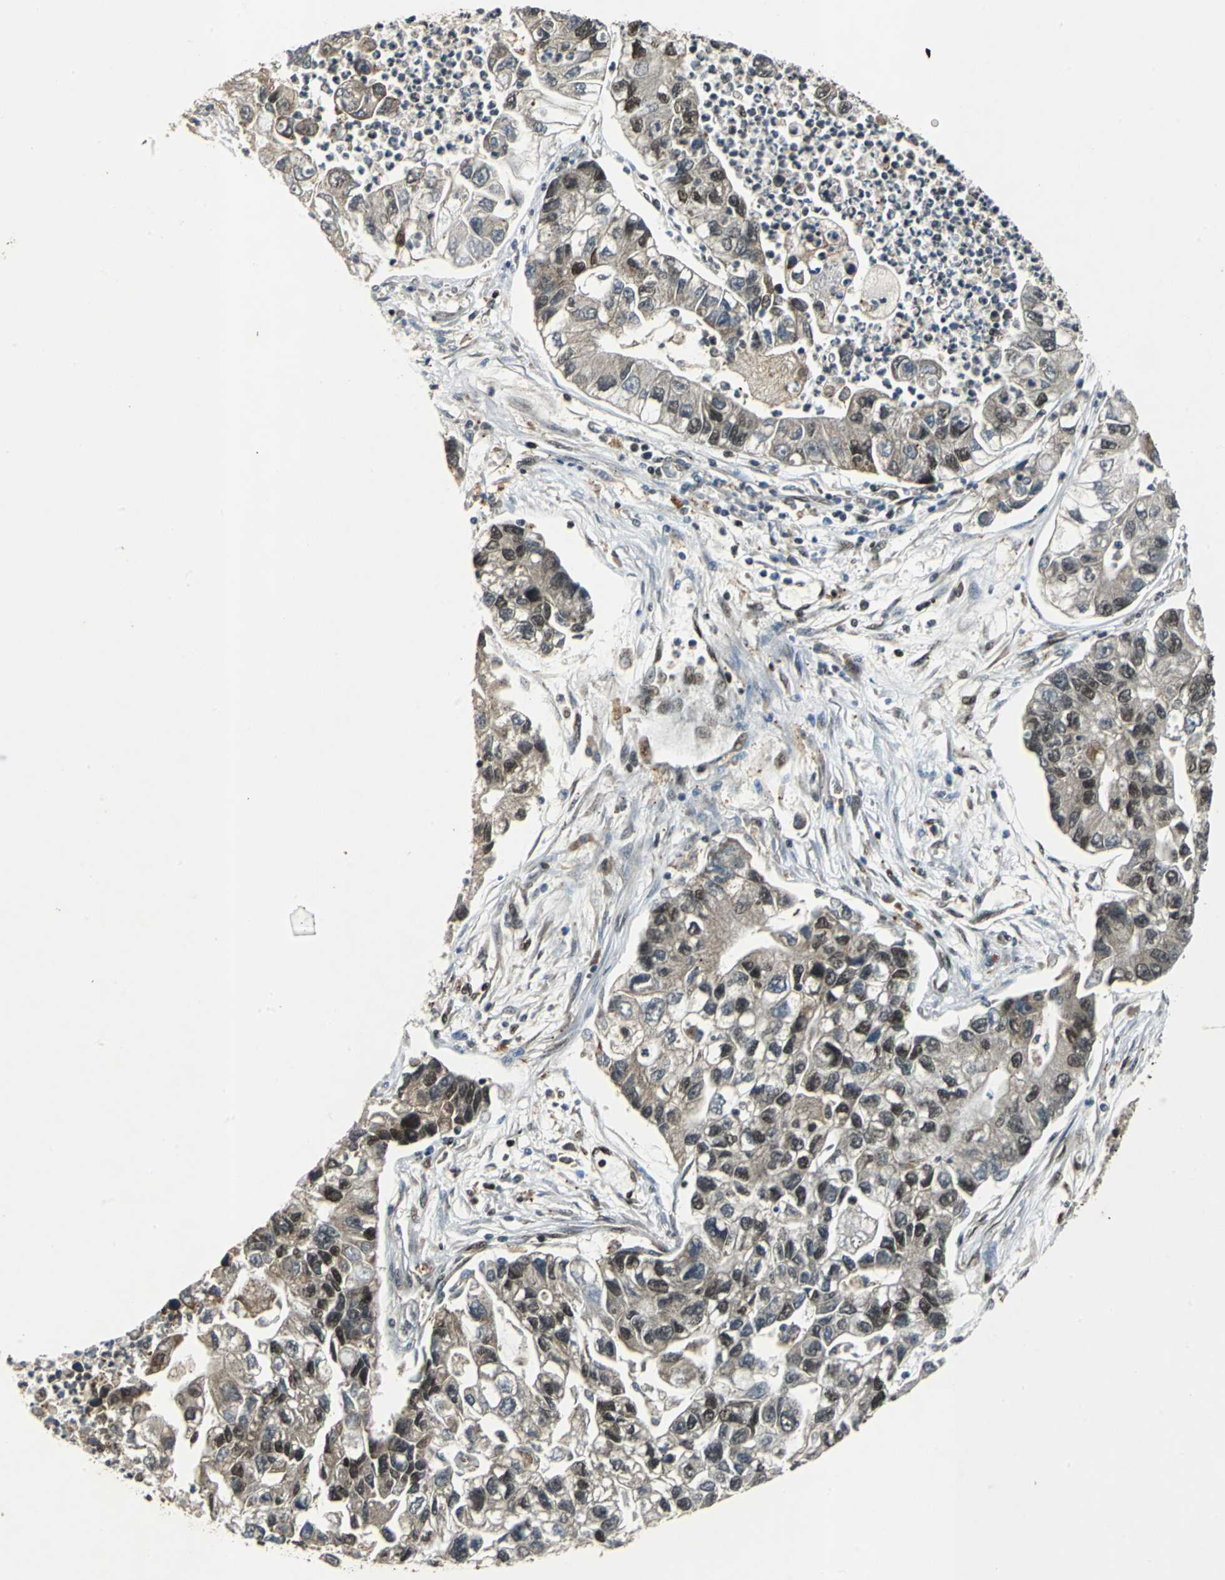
{"staining": {"intensity": "moderate", "quantity": "25%-75%", "location": "nuclear"}, "tissue": "lung cancer", "cell_type": "Tumor cells", "image_type": "cancer", "snomed": [{"axis": "morphology", "description": "Adenocarcinoma, NOS"}, {"axis": "topography", "description": "Lung"}], "caption": "The immunohistochemical stain labels moderate nuclear staining in tumor cells of lung adenocarcinoma tissue.", "gene": "MTA2", "patient": {"sex": "female", "age": 51}}